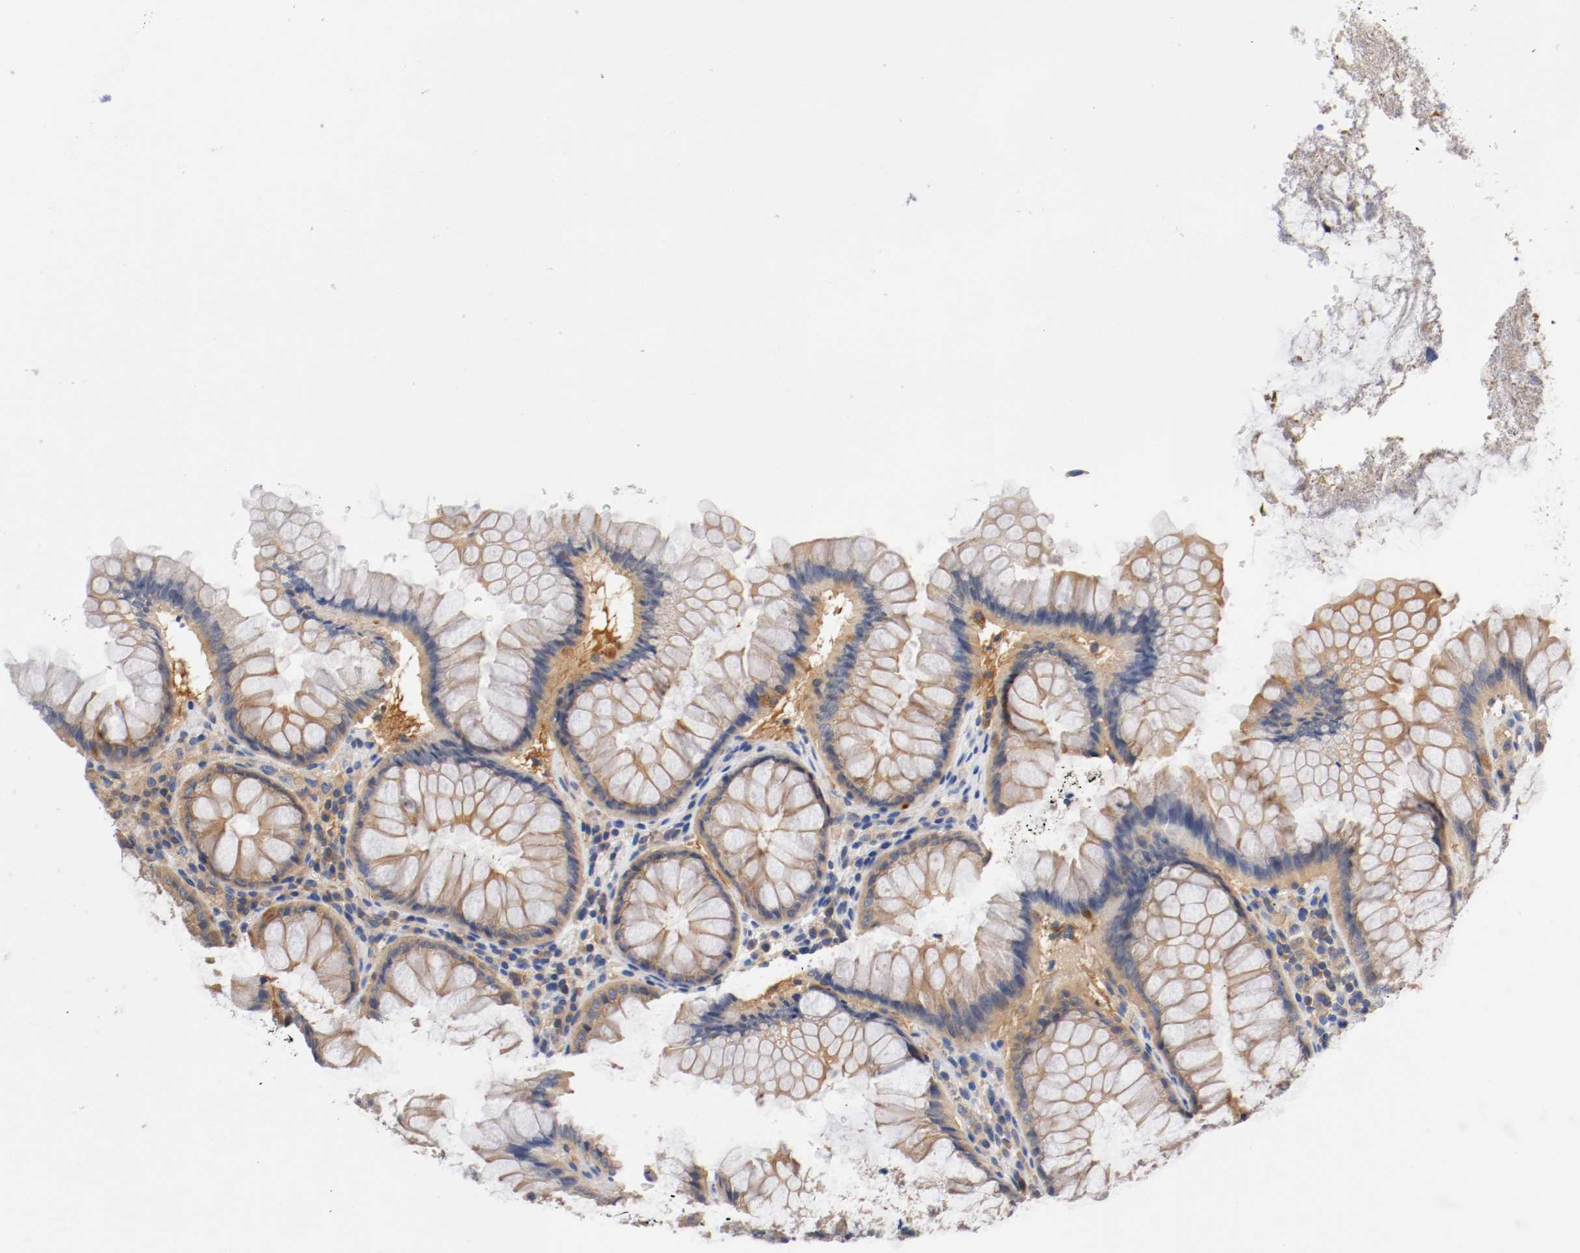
{"staining": {"intensity": "negative", "quantity": "none", "location": "none"}, "tissue": "colon", "cell_type": "Endothelial cells", "image_type": "normal", "snomed": [{"axis": "morphology", "description": "Normal tissue, NOS"}, {"axis": "topography", "description": "Colon"}], "caption": "Immunohistochemistry (IHC) of normal human colon reveals no expression in endothelial cells.", "gene": "HGS", "patient": {"sex": "female", "age": 46}}